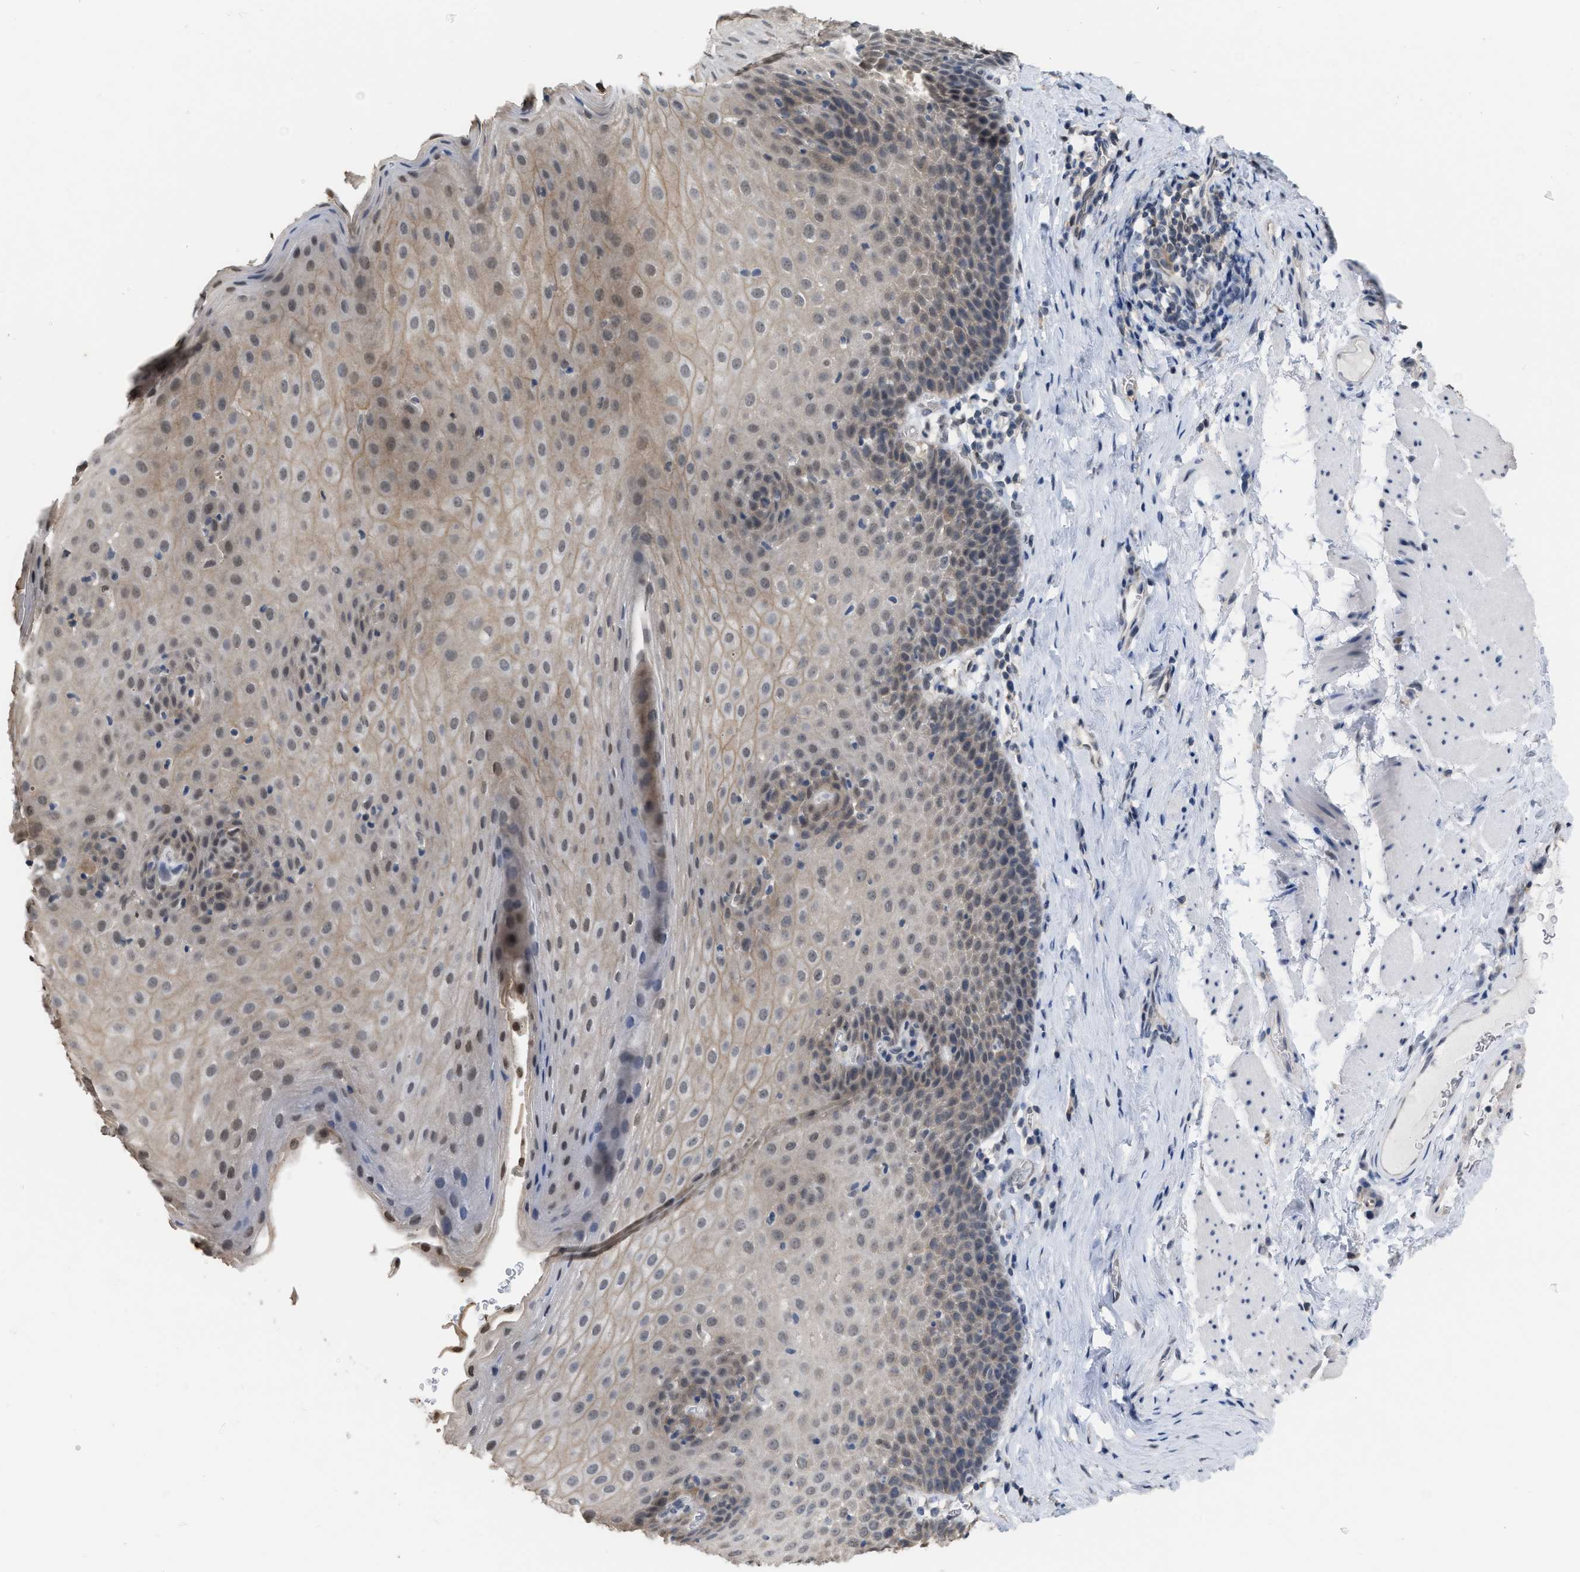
{"staining": {"intensity": "moderate", "quantity": ">75%", "location": "cytoplasmic/membranous,nuclear"}, "tissue": "esophagus", "cell_type": "Squamous epithelial cells", "image_type": "normal", "snomed": [{"axis": "morphology", "description": "Normal tissue, NOS"}, {"axis": "topography", "description": "Esophagus"}], "caption": "Immunohistochemistry (DAB) staining of unremarkable esophagus exhibits moderate cytoplasmic/membranous,nuclear protein positivity in approximately >75% of squamous epithelial cells.", "gene": "BAIAP2L1", "patient": {"sex": "female", "age": 61}}